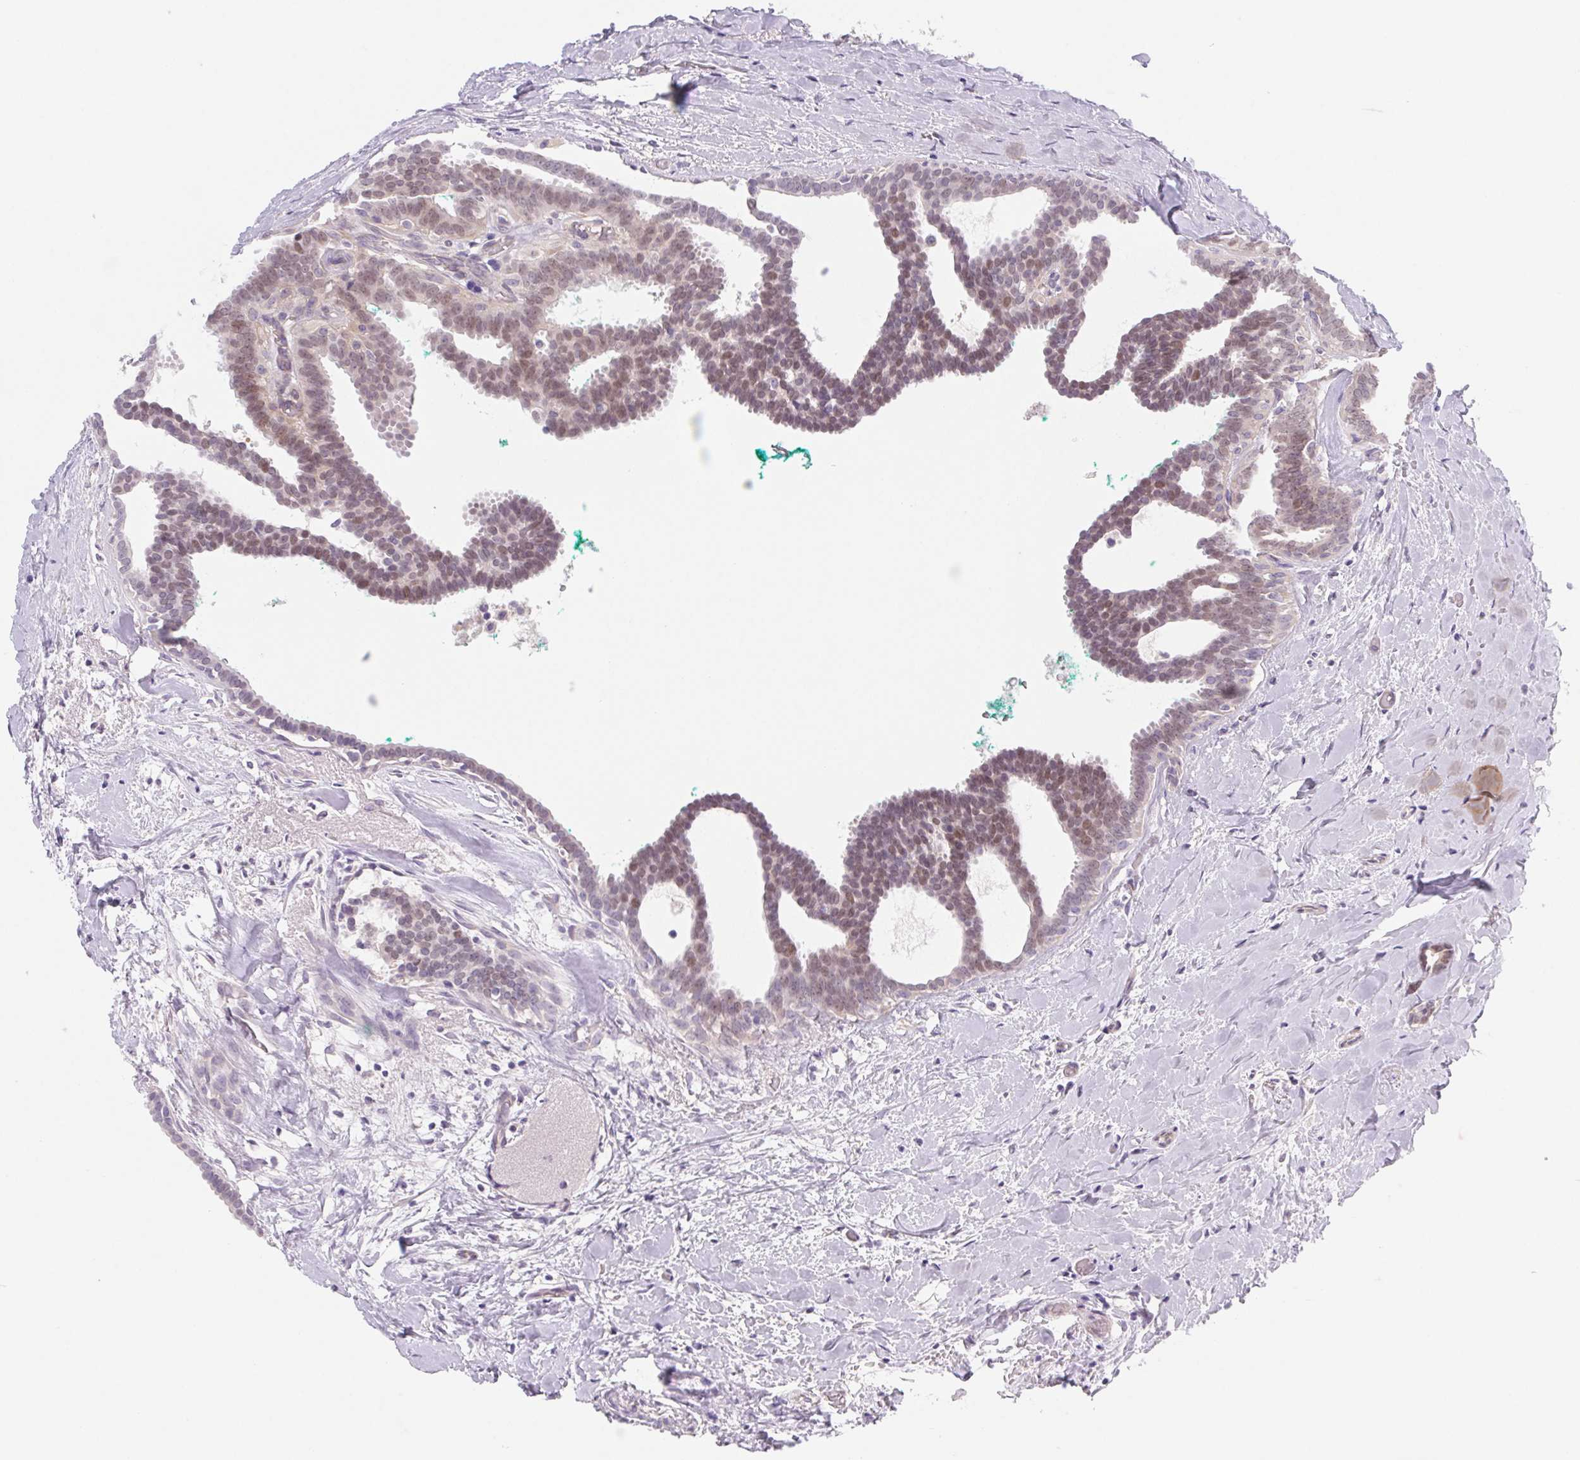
{"staining": {"intensity": "weak", "quantity": ">75%", "location": "nuclear"}, "tissue": "breast cancer", "cell_type": "Tumor cells", "image_type": "cancer", "snomed": [{"axis": "morphology", "description": "Intraductal carcinoma, in situ"}, {"axis": "morphology", "description": "Duct carcinoma"}, {"axis": "morphology", "description": "Lobular carcinoma, in situ"}, {"axis": "topography", "description": "Breast"}], "caption": "A high-resolution photomicrograph shows immunohistochemistry staining of breast lobular carcinoma in situ, which reveals weak nuclear staining in approximately >75% of tumor cells.", "gene": "CTNND2", "patient": {"sex": "female", "age": 44}}